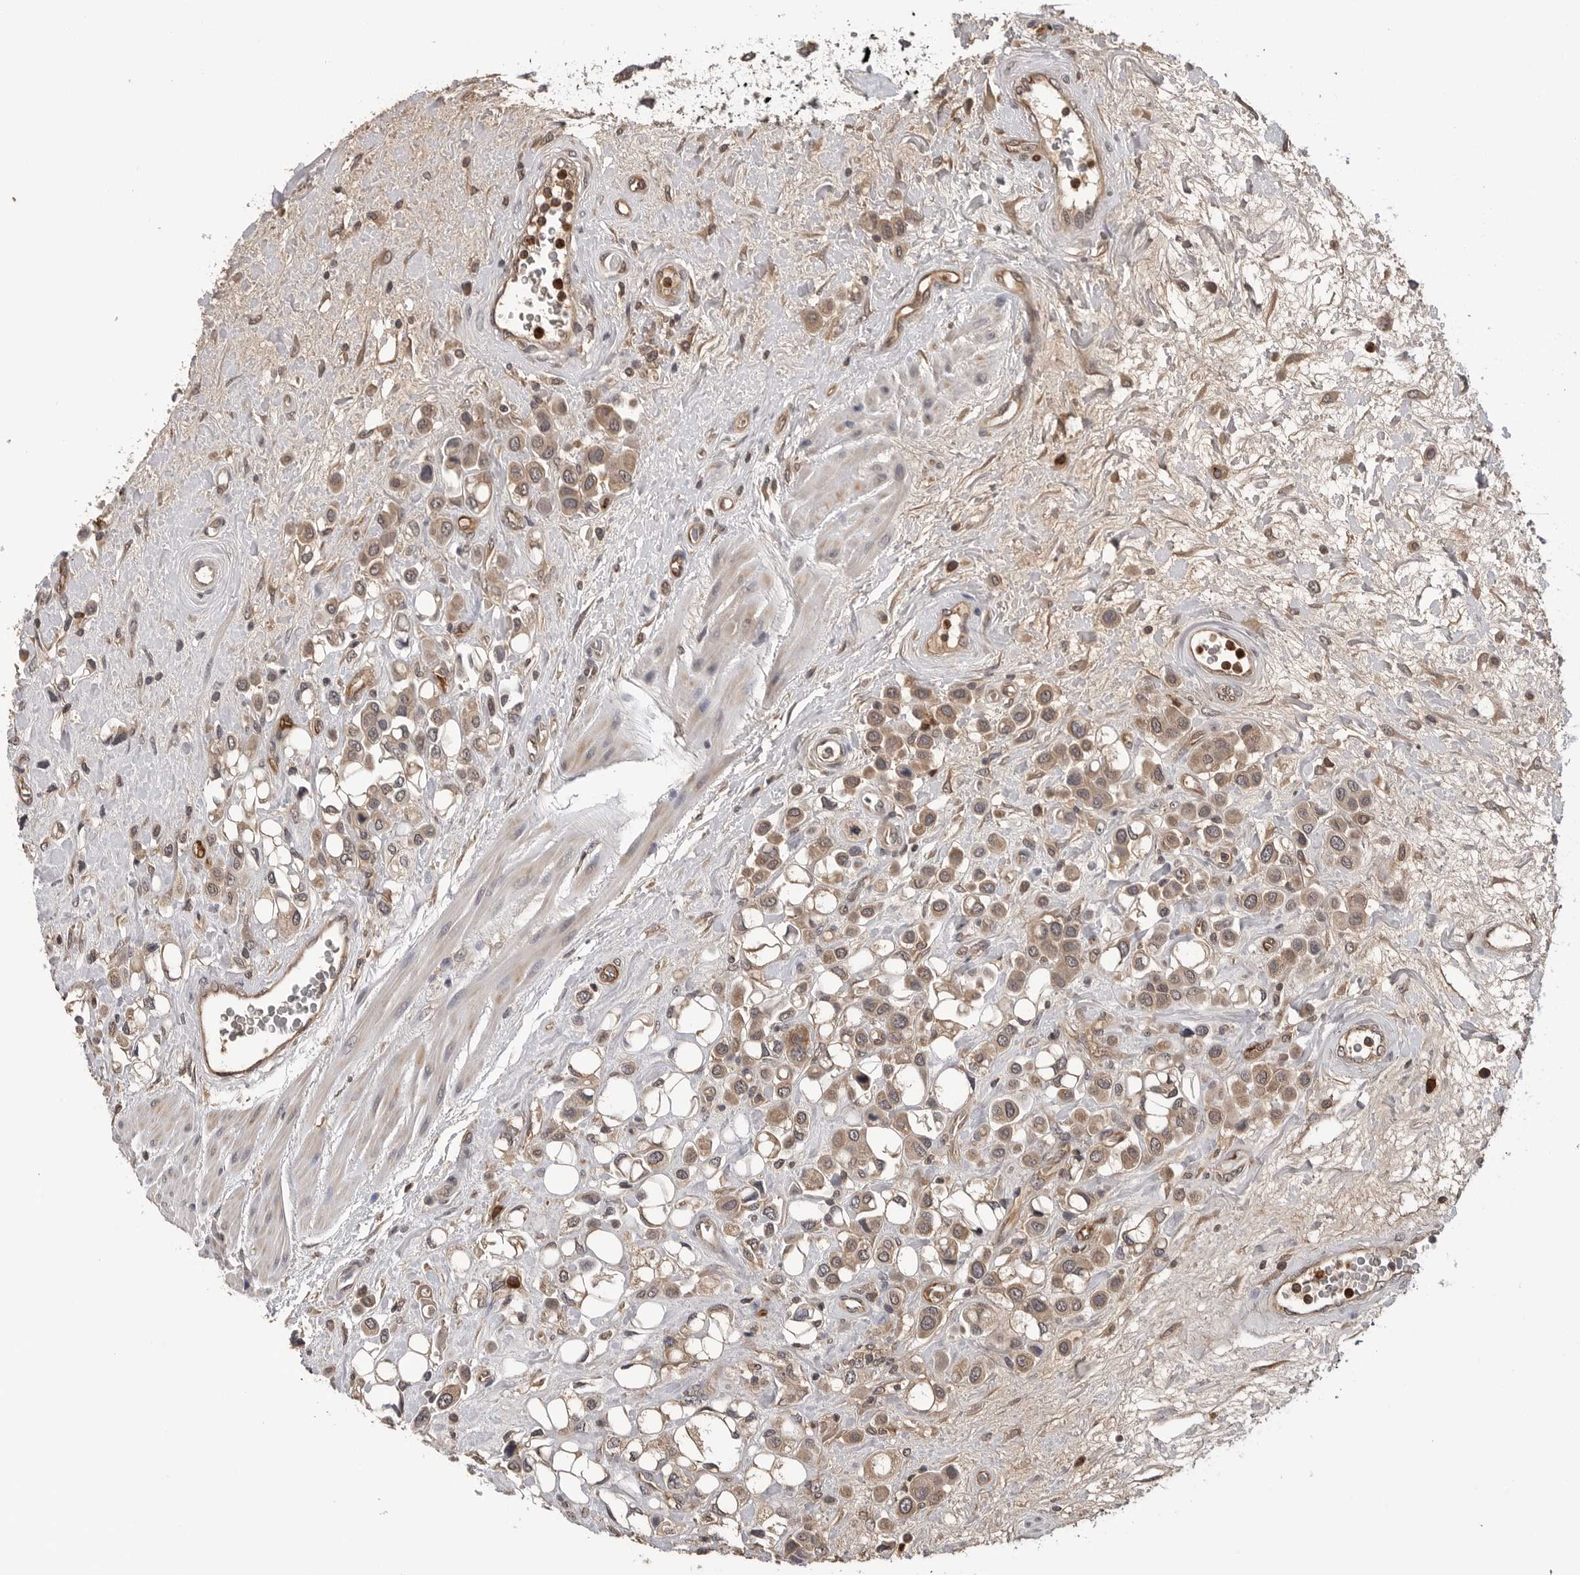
{"staining": {"intensity": "weak", "quantity": ">75%", "location": "cytoplasmic/membranous"}, "tissue": "urothelial cancer", "cell_type": "Tumor cells", "image_type": "cancer", "snomed": [{"axis": "morphology", "description": "Urothelial carcinoma, High grade"}, {"axis": "topography", "description": "Urinary bladder"}], "caption": "High-grade urothelial carcinoma was stained to show a protein in brown. There is low levels of weak cytoplasmic/membranous expression in approximately >75% of tumor cells.", "gene": "TRMT13", "patient": {"sex": "male", "age": 50}}